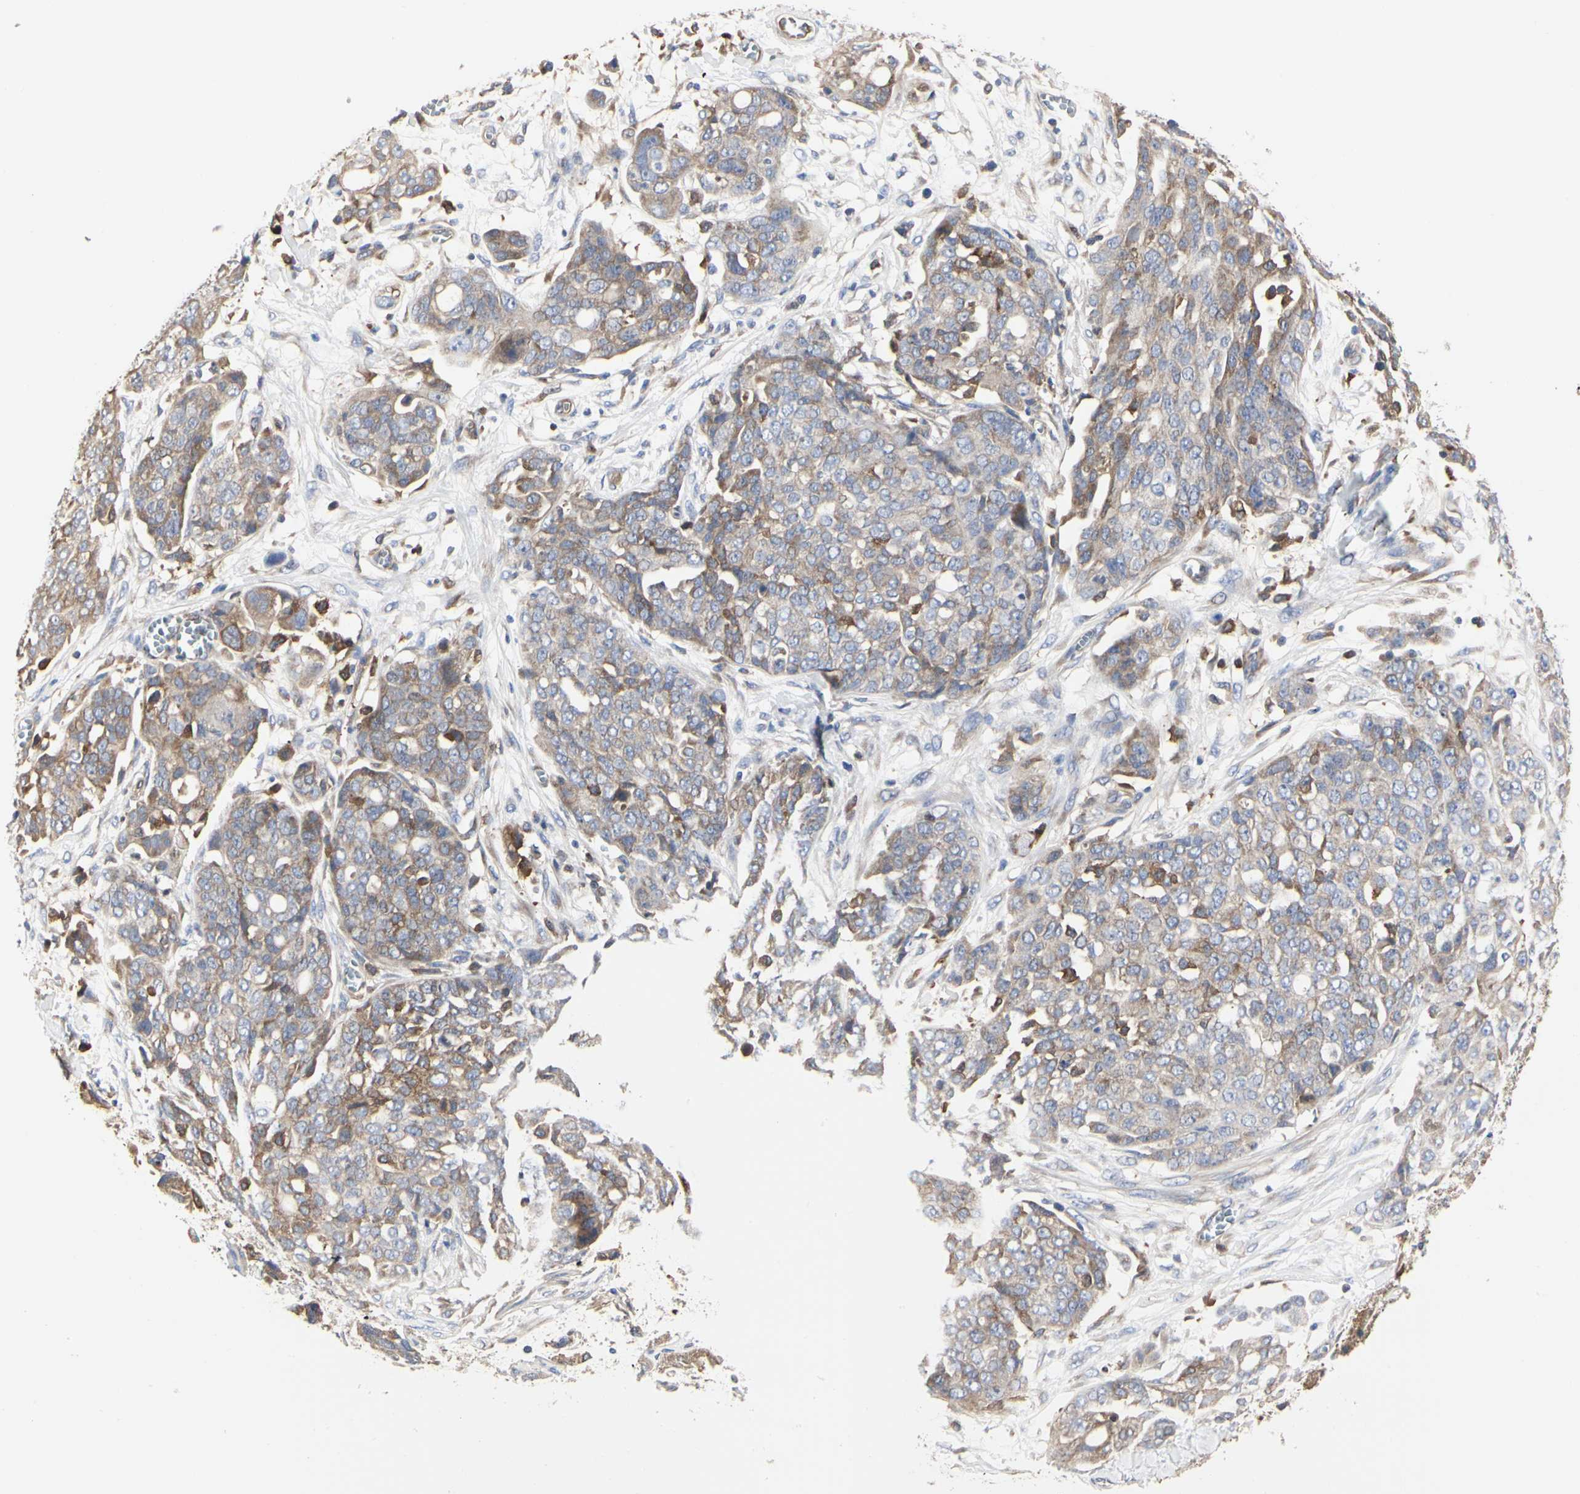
{"staining": {"intensity": "weak", "quantity": ">75%", "location": "cytoplasmic/membranous"}, "tissue": "ovarian cancer", "cell_type": "Tumor cells", "image_type": "cancer", "snomed": [{"axis": "morphology", "description": "Cystadenocarcinoma, serous, NOS"}, {"axis": "topography", "description": "Soft tissue"}, {"axis": "topography", "description": "Ovary"}], "caption": "Immunohistochemical staining of ovarian cancer (serous cystadenocarcinoma) demonstrates low levels of weak cytoplasmic/membranous staining in about >75% of tumor cells.", "gene": "C3orf52", "patient": {"sex": "female", "age": 57}}